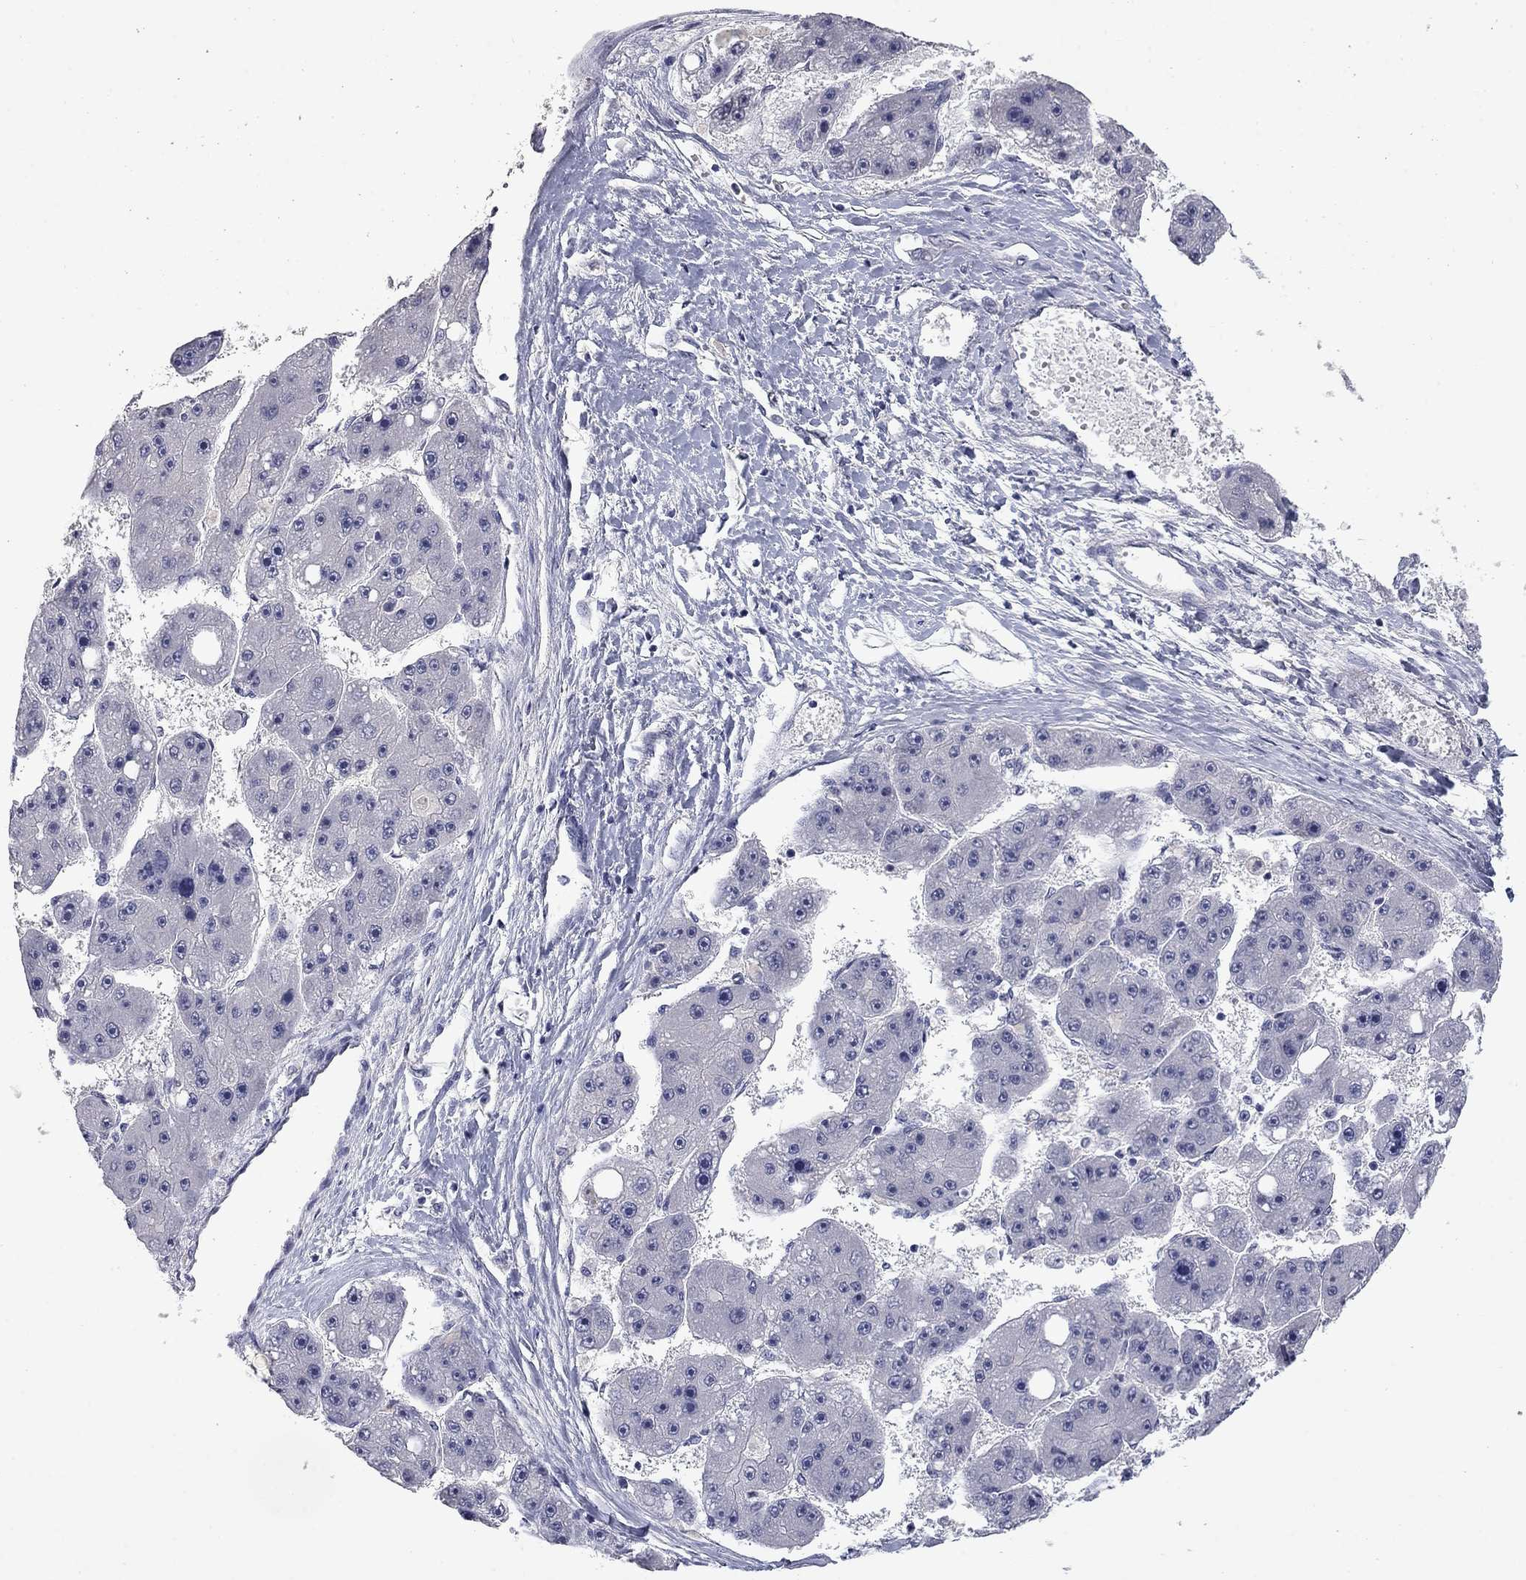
{"staining": {"intensity": "negative", "quantity": "none", "location": "none"}, "tissue": "liver cancer", "cell_type": "Tumor cells", "image_type": "cancer", "snomed": [{"axis": "morphology", "description": "Carcinoma, Hepatocellular, NOS"}, {"axis": "topography", "description": "Liver"}], "caption": "Photomicrograph shows no significant protein staining in tumor cells of liver cancer (hepatocellular carcinoma). (DAB (3,3'-diaminobenzidine) IHC, high magnification).", "gene": "SLC51A", "patient": {"sex": "female", "age": 61}}